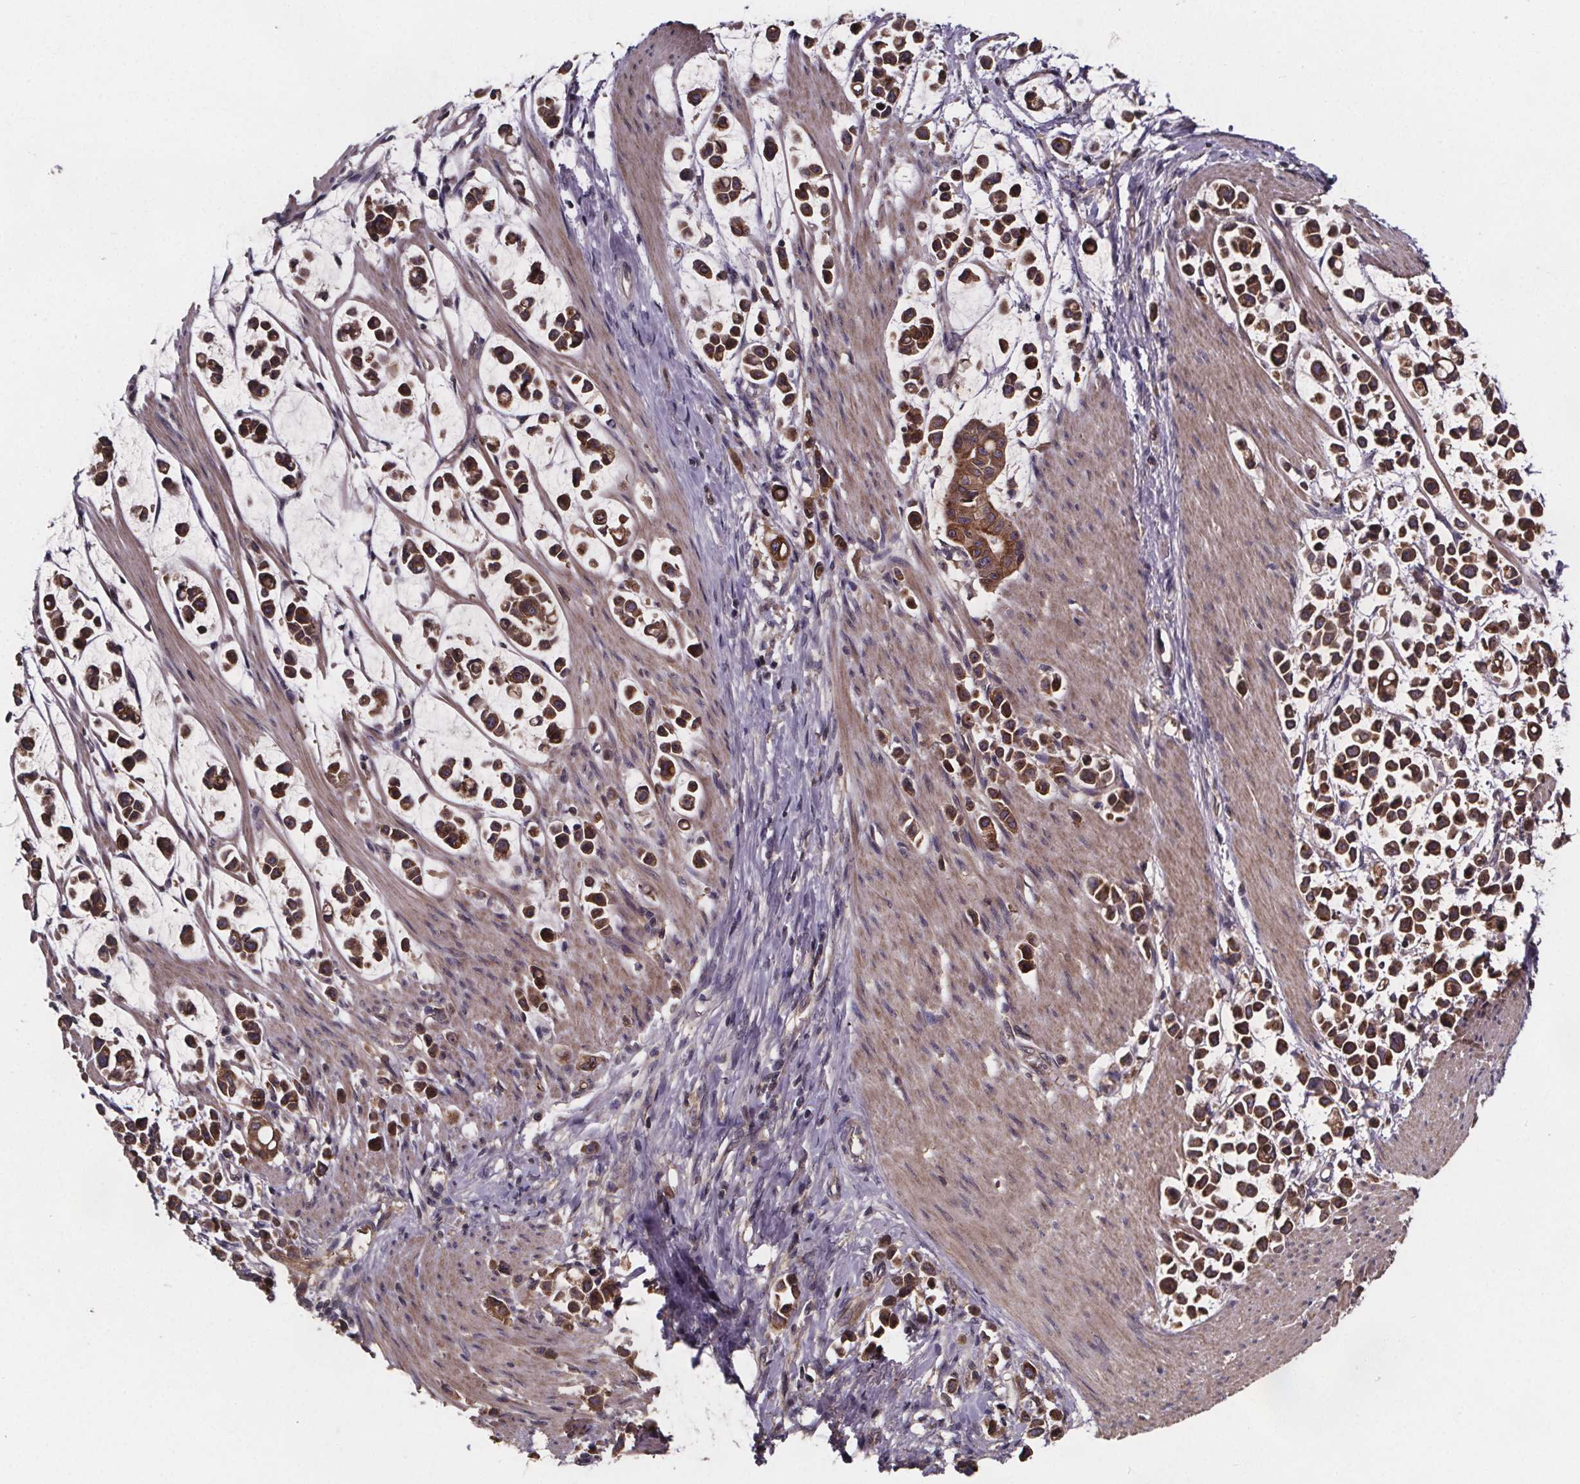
{"staining": {"intensity": "moderate", "quantity": ">75%", "location": "cytoplasmic/membranous"}, "tissue": "stomach cancer", "cell_type": "Tumor cells", "image_type": "cancer", "snomed": [{"axis": "morphology", "description": "Adenocarcinoma, NOS"}, {"axis": "topography", "description": "Stomach"}], "caption": "Immunohistochemistry micrograph of stomach cancer stained for a protein (brown), which reveals medium levels of moderate cytoplasmic/membranous expression in approximately >75% of tumor cells.", "gene": "FASTKD3", "patient": {"sex": "male", "age": 82}}